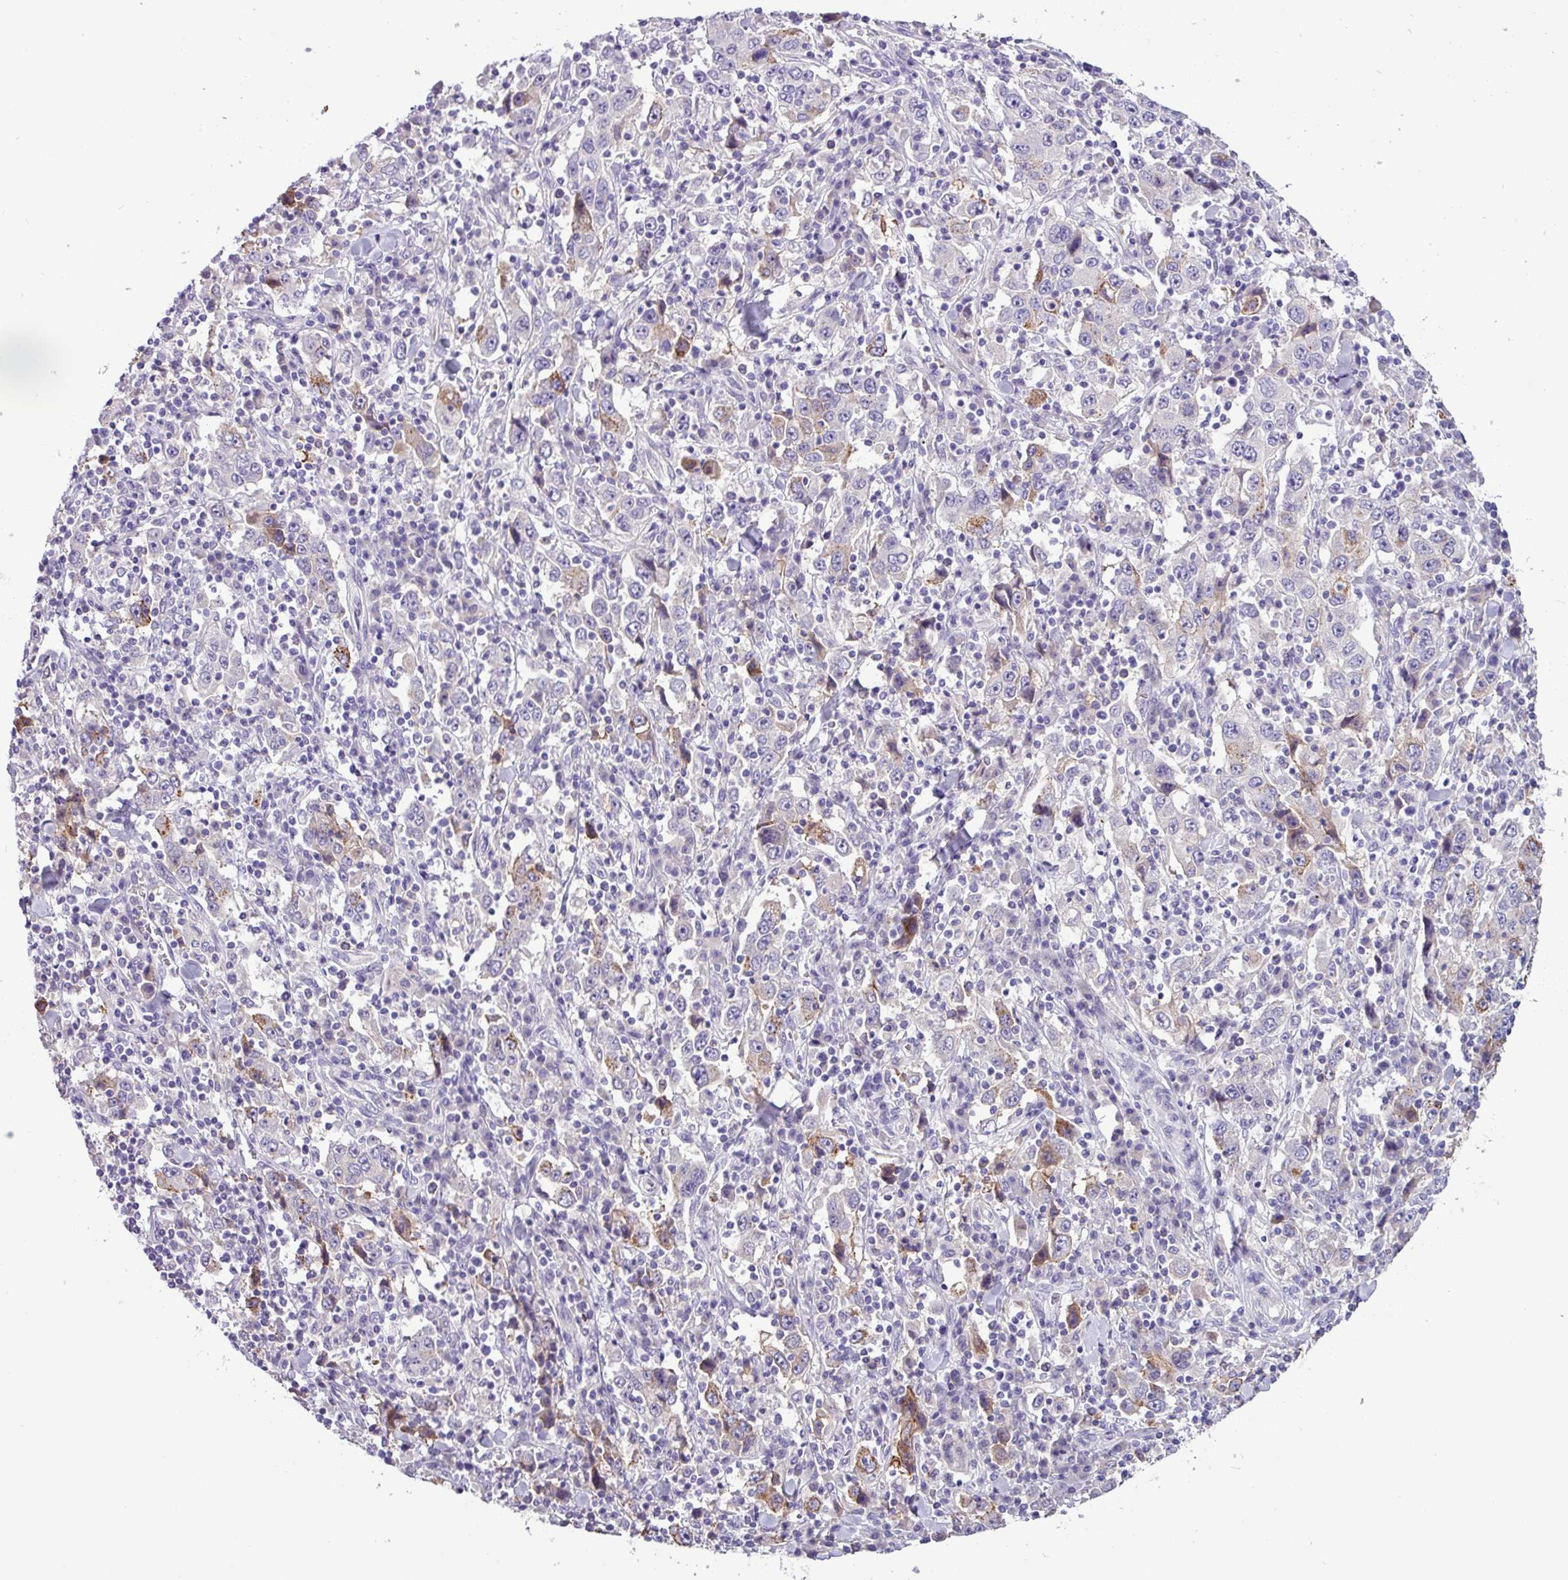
{"staining": {"intensity": "moderate", "quantity": "<25%", "location": "cytoplasmic/membranous"}, "tissue": "stomach cancer", "cell_type": "Tumor cells", "image_type": "cancer", "snomed": [{"axis": "morphology", "description": "Normal tissue, NOS"}, {"axis": "morphology", "description": "Adenocarcinoma, NOS"}, {"axis": "topography", "description": "Stomach, upper"}, {"axis": "topography", "description": "Stomach"}], "caption": "The micrograph reveals immunohistochemical staining of stomach cancer. There is moderate cytoplasmic/membranous positivity is identified in approximately <25% of tumor cells. The protein is stained brown, and the nuclei are stained in blue (DAB IHC with brightfield microscopy, high magnification).", "gene": "PNLDC1", "patient": {"sex": "male", "age": 59}}